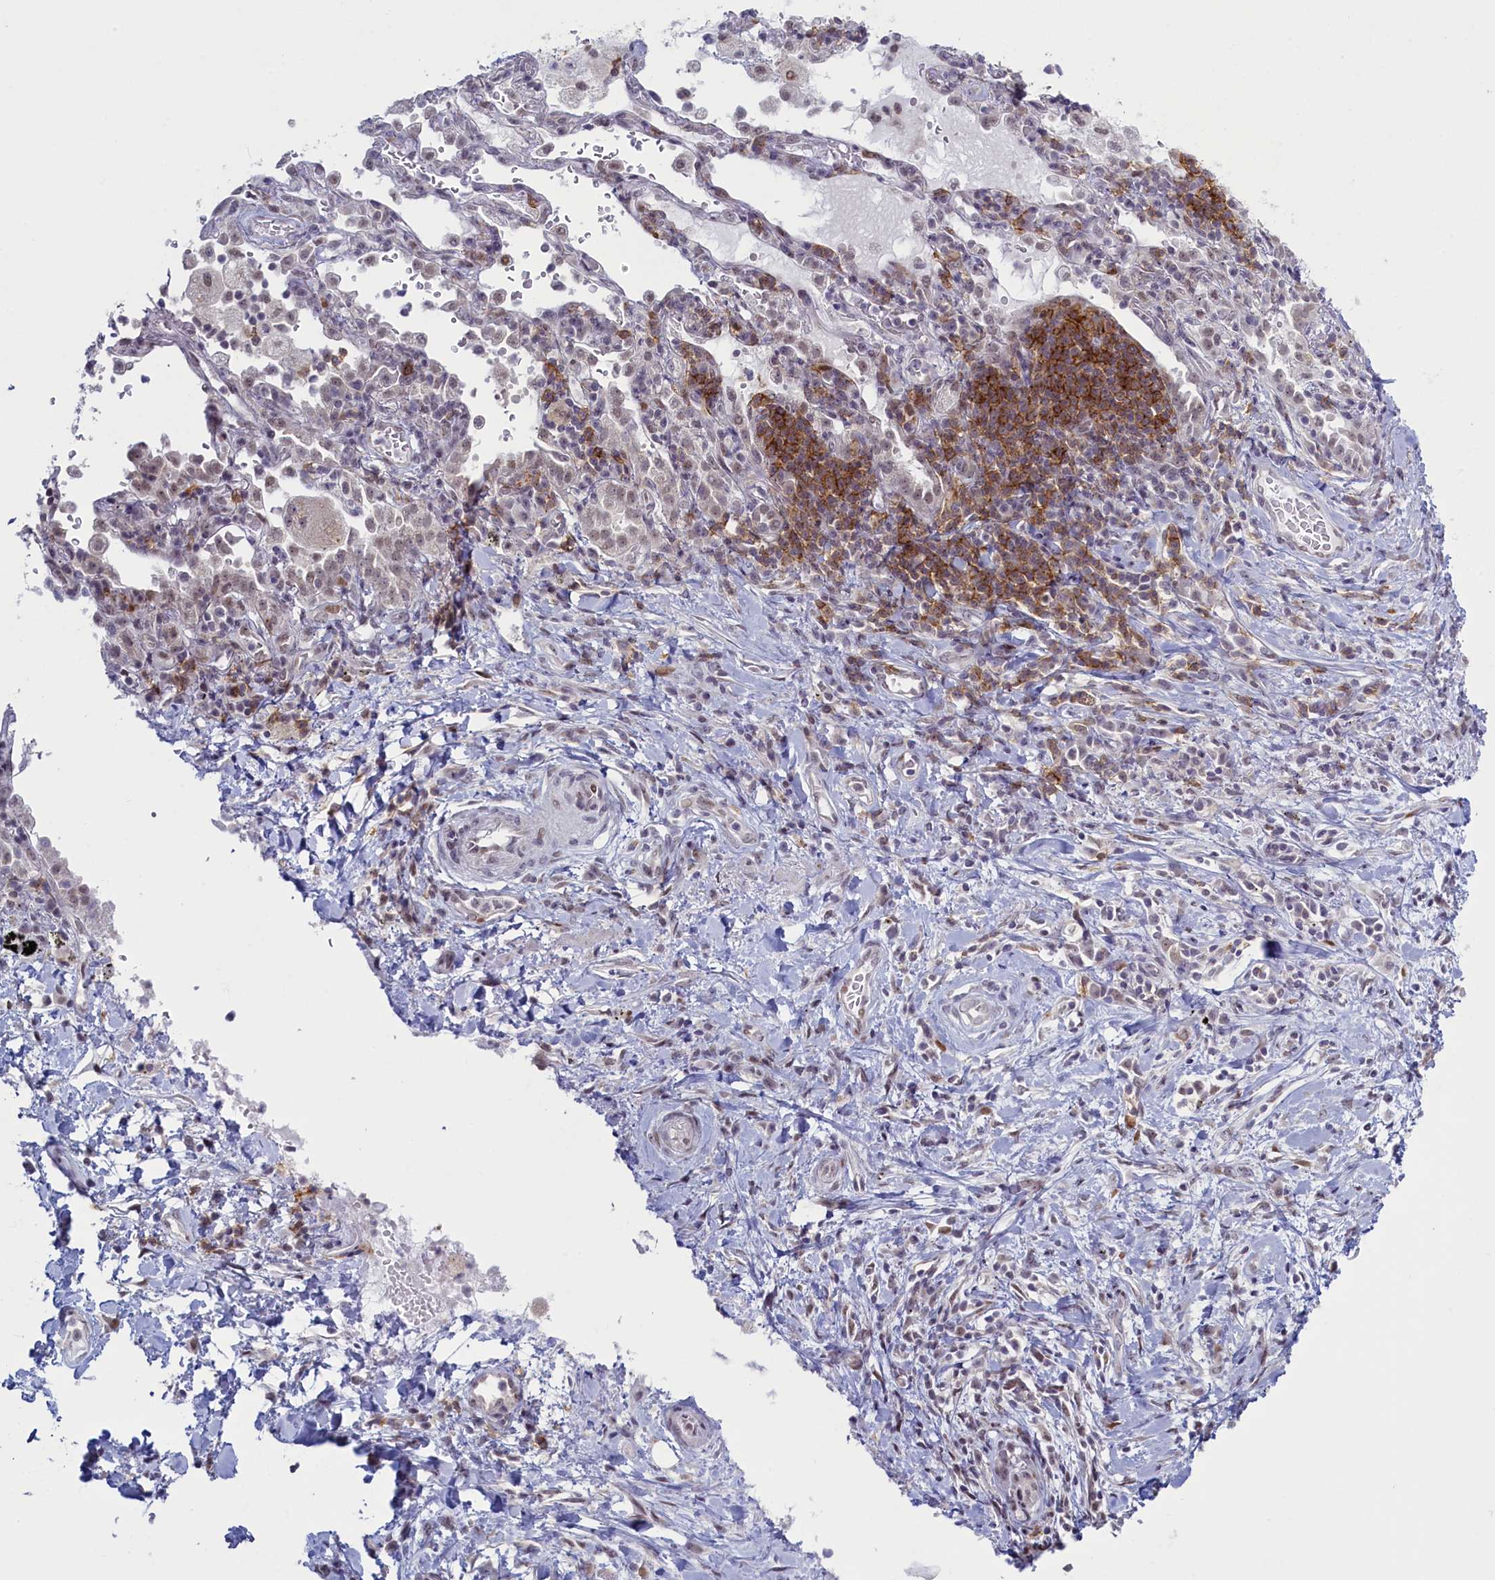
{"staining": {"intensity": "negative", "quantity": "none", "location": "none"}, "tissue": "adipose tissue", "cell_type": "Adipocytes", "image_type": "normal", "snomed": [{"axis": "morphology", "description": "Normal tissue, NOS"}, {"axis": "morphology", "description": "Squamous cell carcinoma, NOS"}, {"axis": "topography", "description": "Bronchus"}, {"axis": "topography", "description": "Lung"}], "caption": "This is an immunohistochemistry (IHC) photomicrograph of benign adipose tissue. There is no positivity in adipocytes.", "gene": "ATF7IP2", "patient": {"sex": "male", "age": 64}}